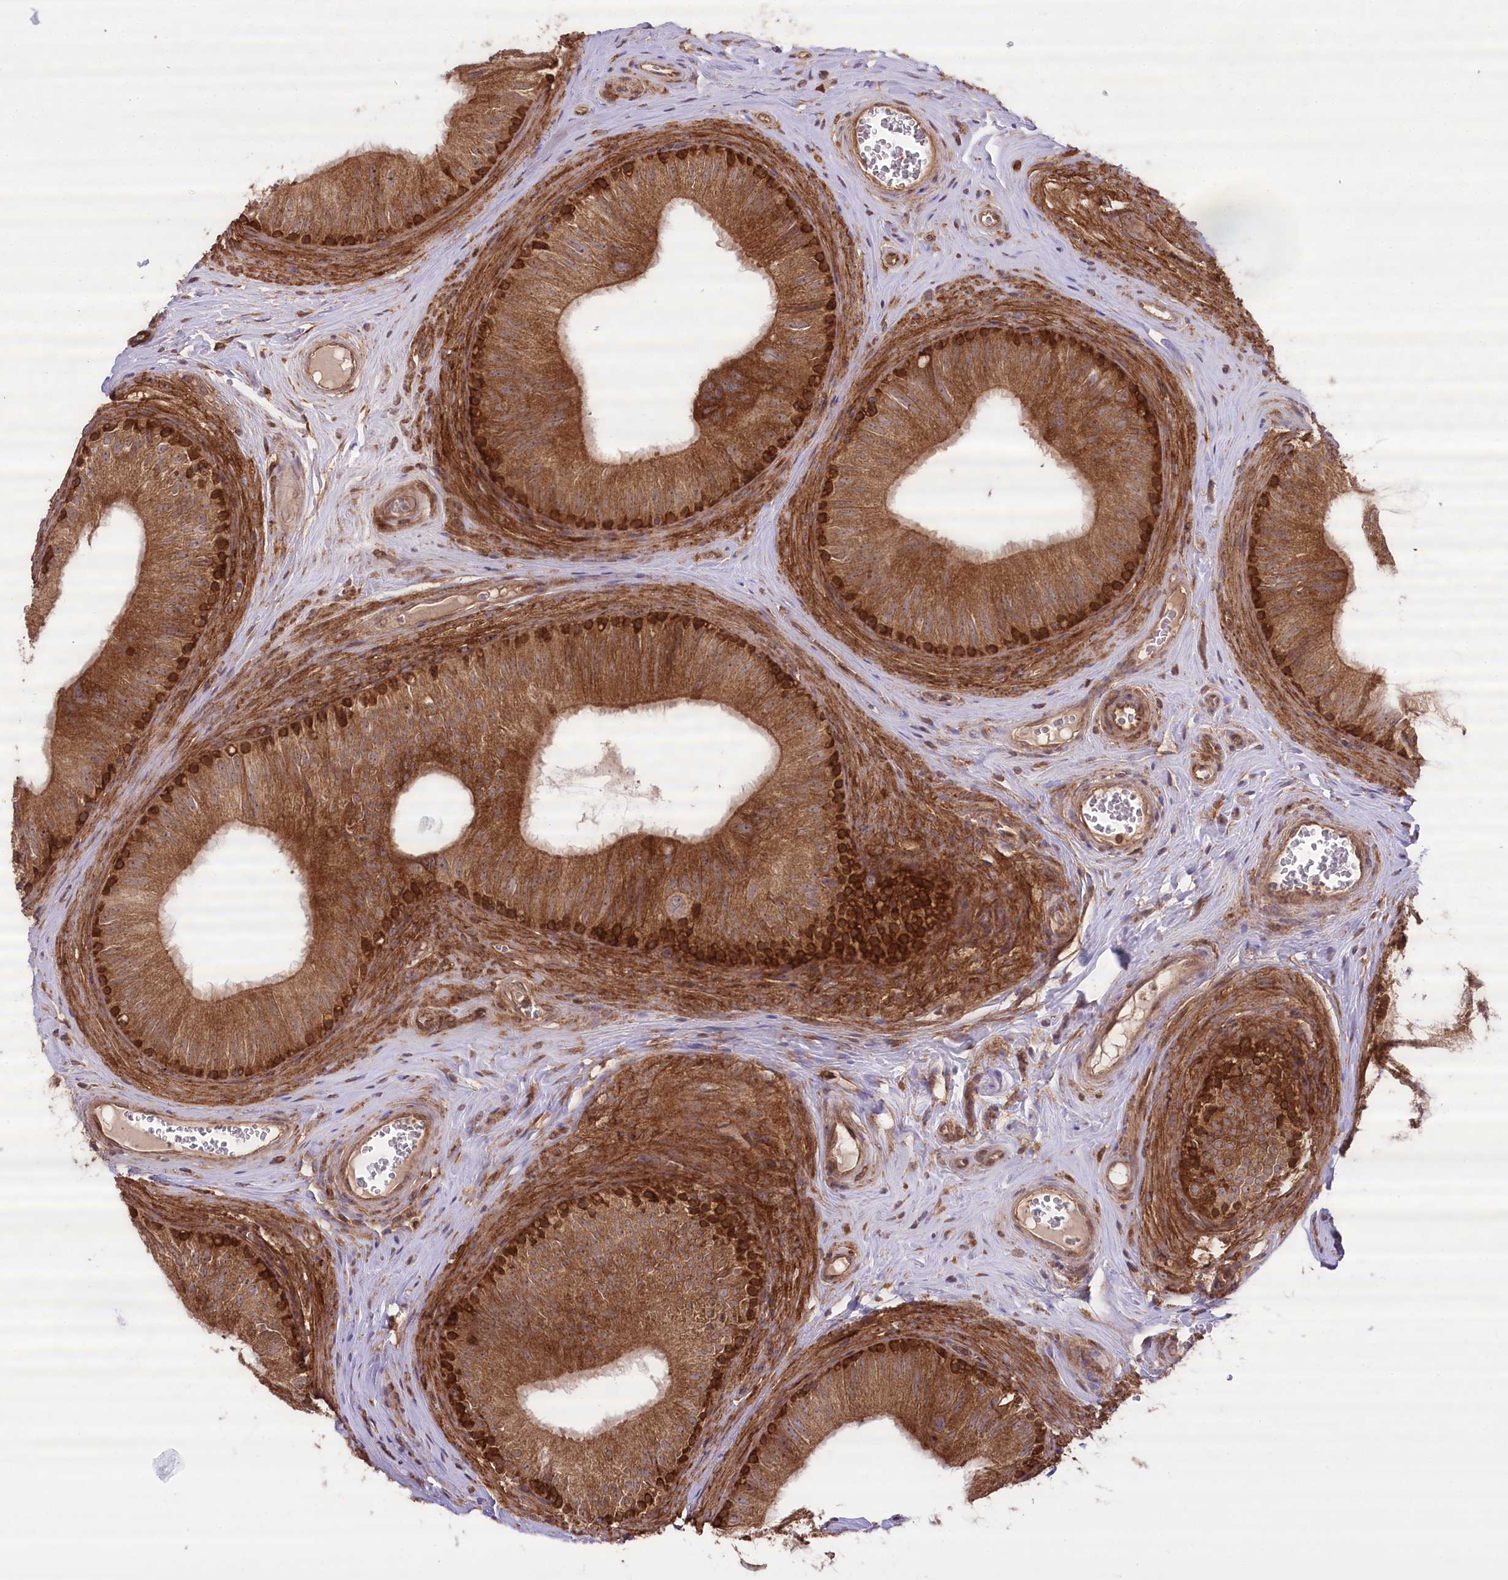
{"staining": {"intensity": "strong", "quantity": ">75%", "location": "cytoplasmic/membranous"}, "tissue": "epididymis", "cell_type": "Glandular cells", "image_type": "normal", "snomed": [{"axis": "morphology", "description": "Normal tissue, NOS"}, {"axis": "topography", "description": "Epididymis"}], "caption": "Immunohistochemistry histopathology image of benign epididymis: human epididymis stained using immunohistochemistry (IHC) demonstrates high levels of strong protein expression localized specifically in the cytoplasmic/membranous of glandular cells, appearing as a cytoplasmic/membranous brown color.", "gene": "CCDC91", "patient": {"sex": "male", "age": 46}}